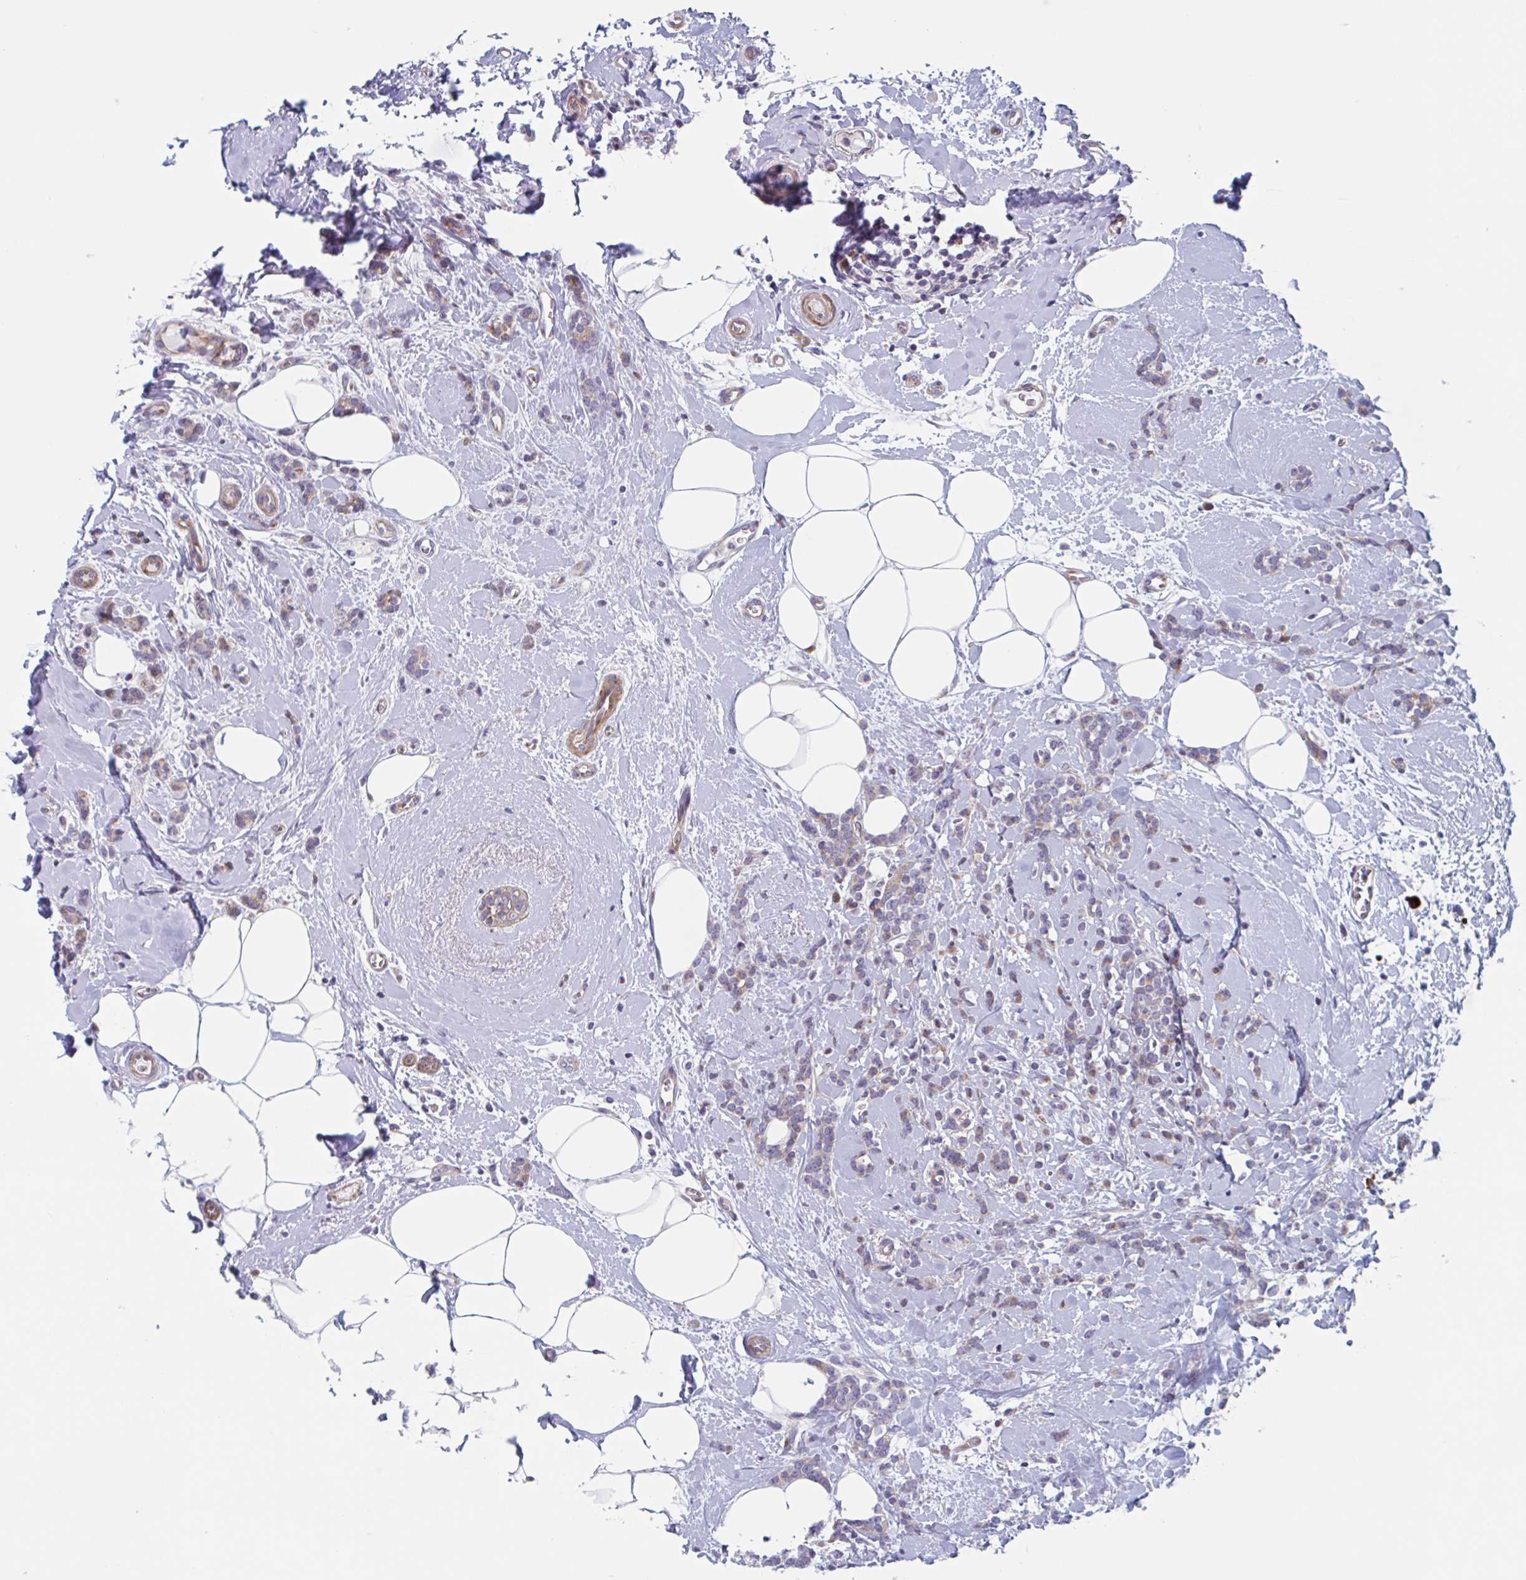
{"staining": {"intensity": "weak", "quantity": "<25%", "location": "cytoplasmic/membranous"}, "tissue": "breast cancer", "cell_type": "Tumor cells", "image_type": "cancer", "snomed": [{"axis": "morphology", "description": "Lobular carcinoma"}, {"axis": "topography", "description": "Breast"}], "caption": "Breast cancer (lobular carcinoma) was stained to show a protein in brown. There is no significant expression in tumor cells.", "gene": "DUXA", "patient": {"sex": "female", "age": 59}}